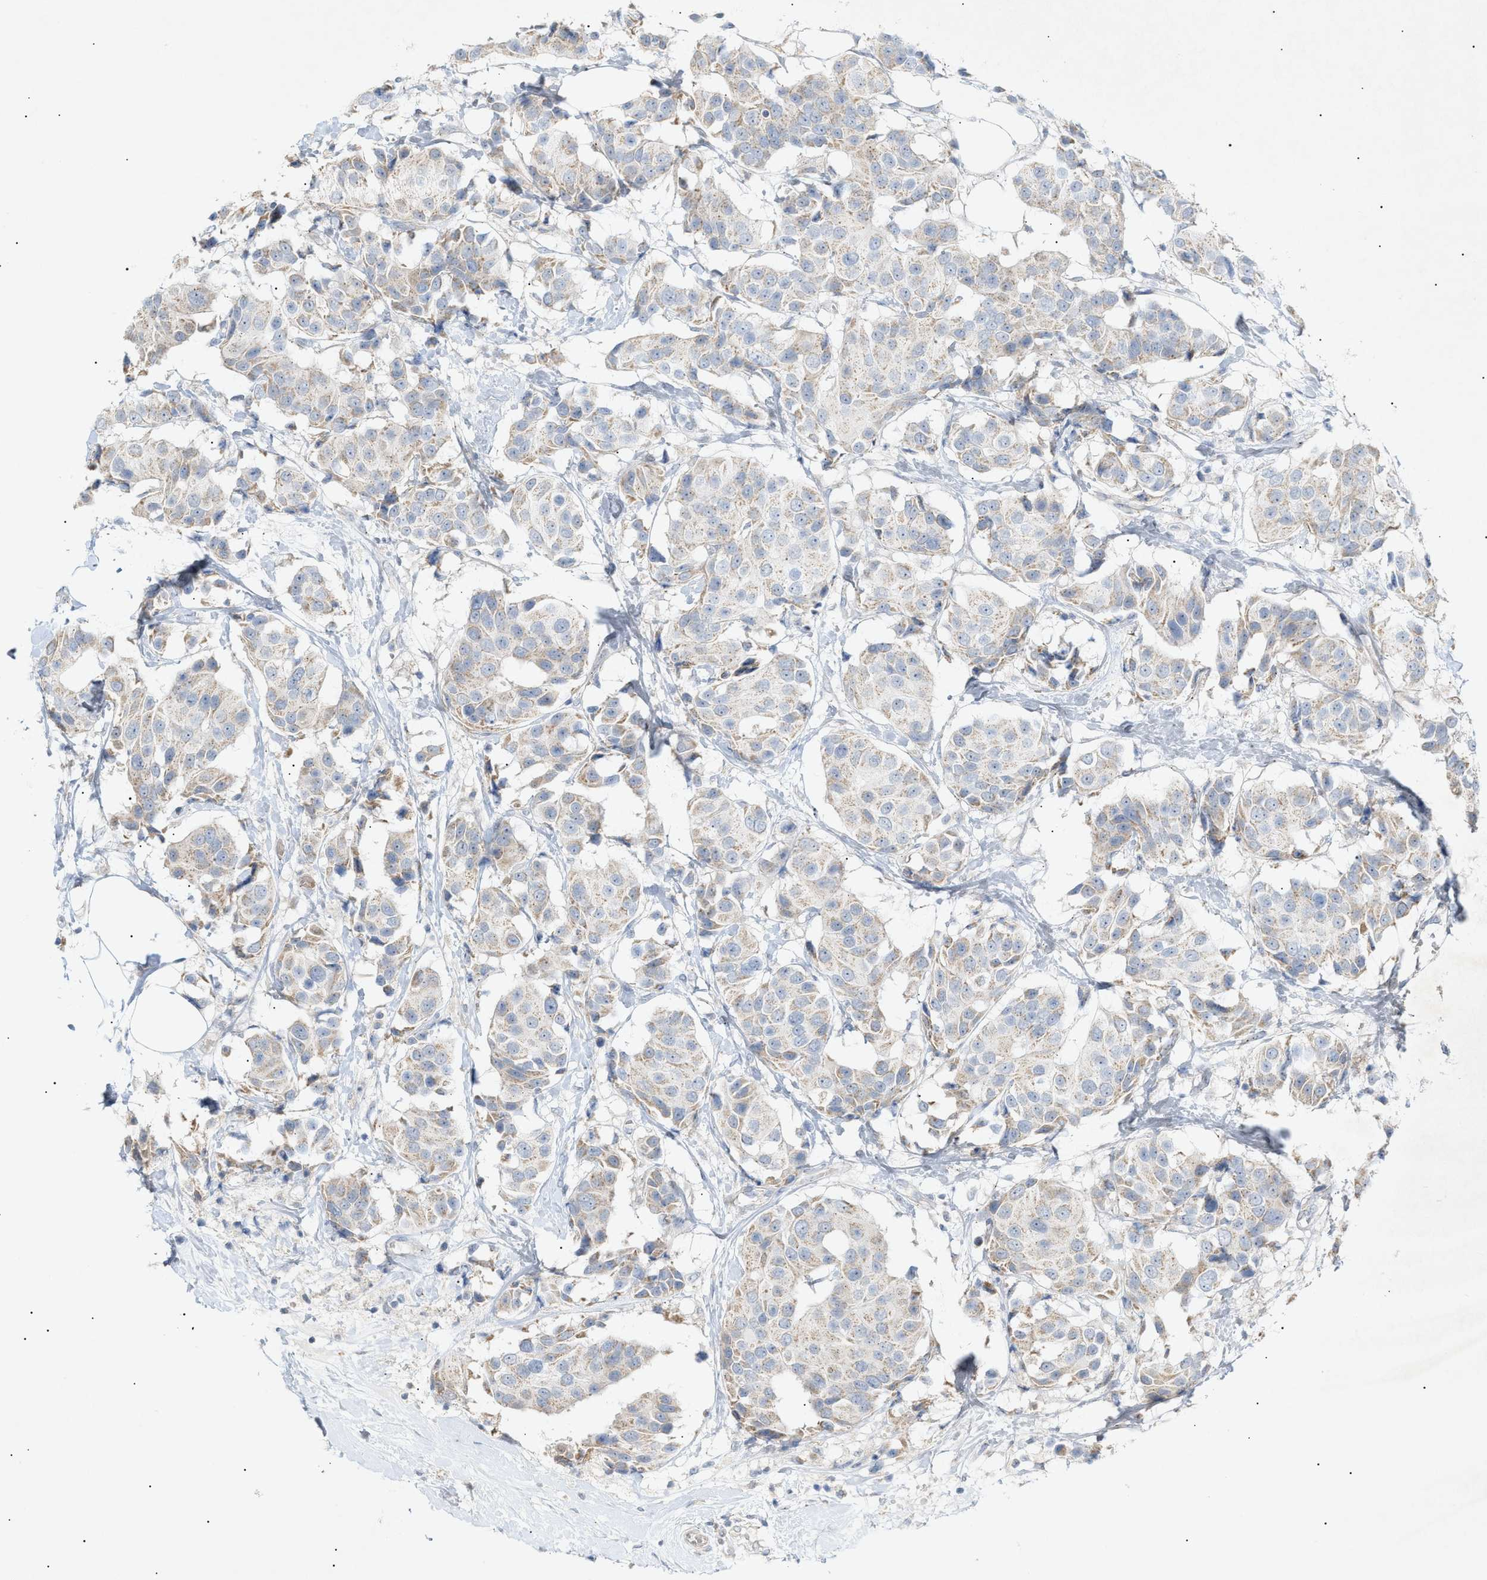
{"staining": {"intensity": "weak", "quantity": "25%-75%", "location": "cytoplasmic/membranous"}, "tissue": "breast cancer", "cell_type": "Tumor cells", "image_type": "cancer", "snomed": [{"axis": "morphology", "description": "Normal tissue, NOS"}, {"axis": "morphology", "description": "Duct carcinoma"}, {"axis": "topography", "description": "Breast"}], "caption": "An immunohistochemistry histopathology image of neoplastic tissue is shown. Protein staining in brown highlights weak cytoplasmic/membranous positivity in breast cancer within tumor cells.", "gene": "SLC25A31", "patient": {"sex": "female", "age": 39}}